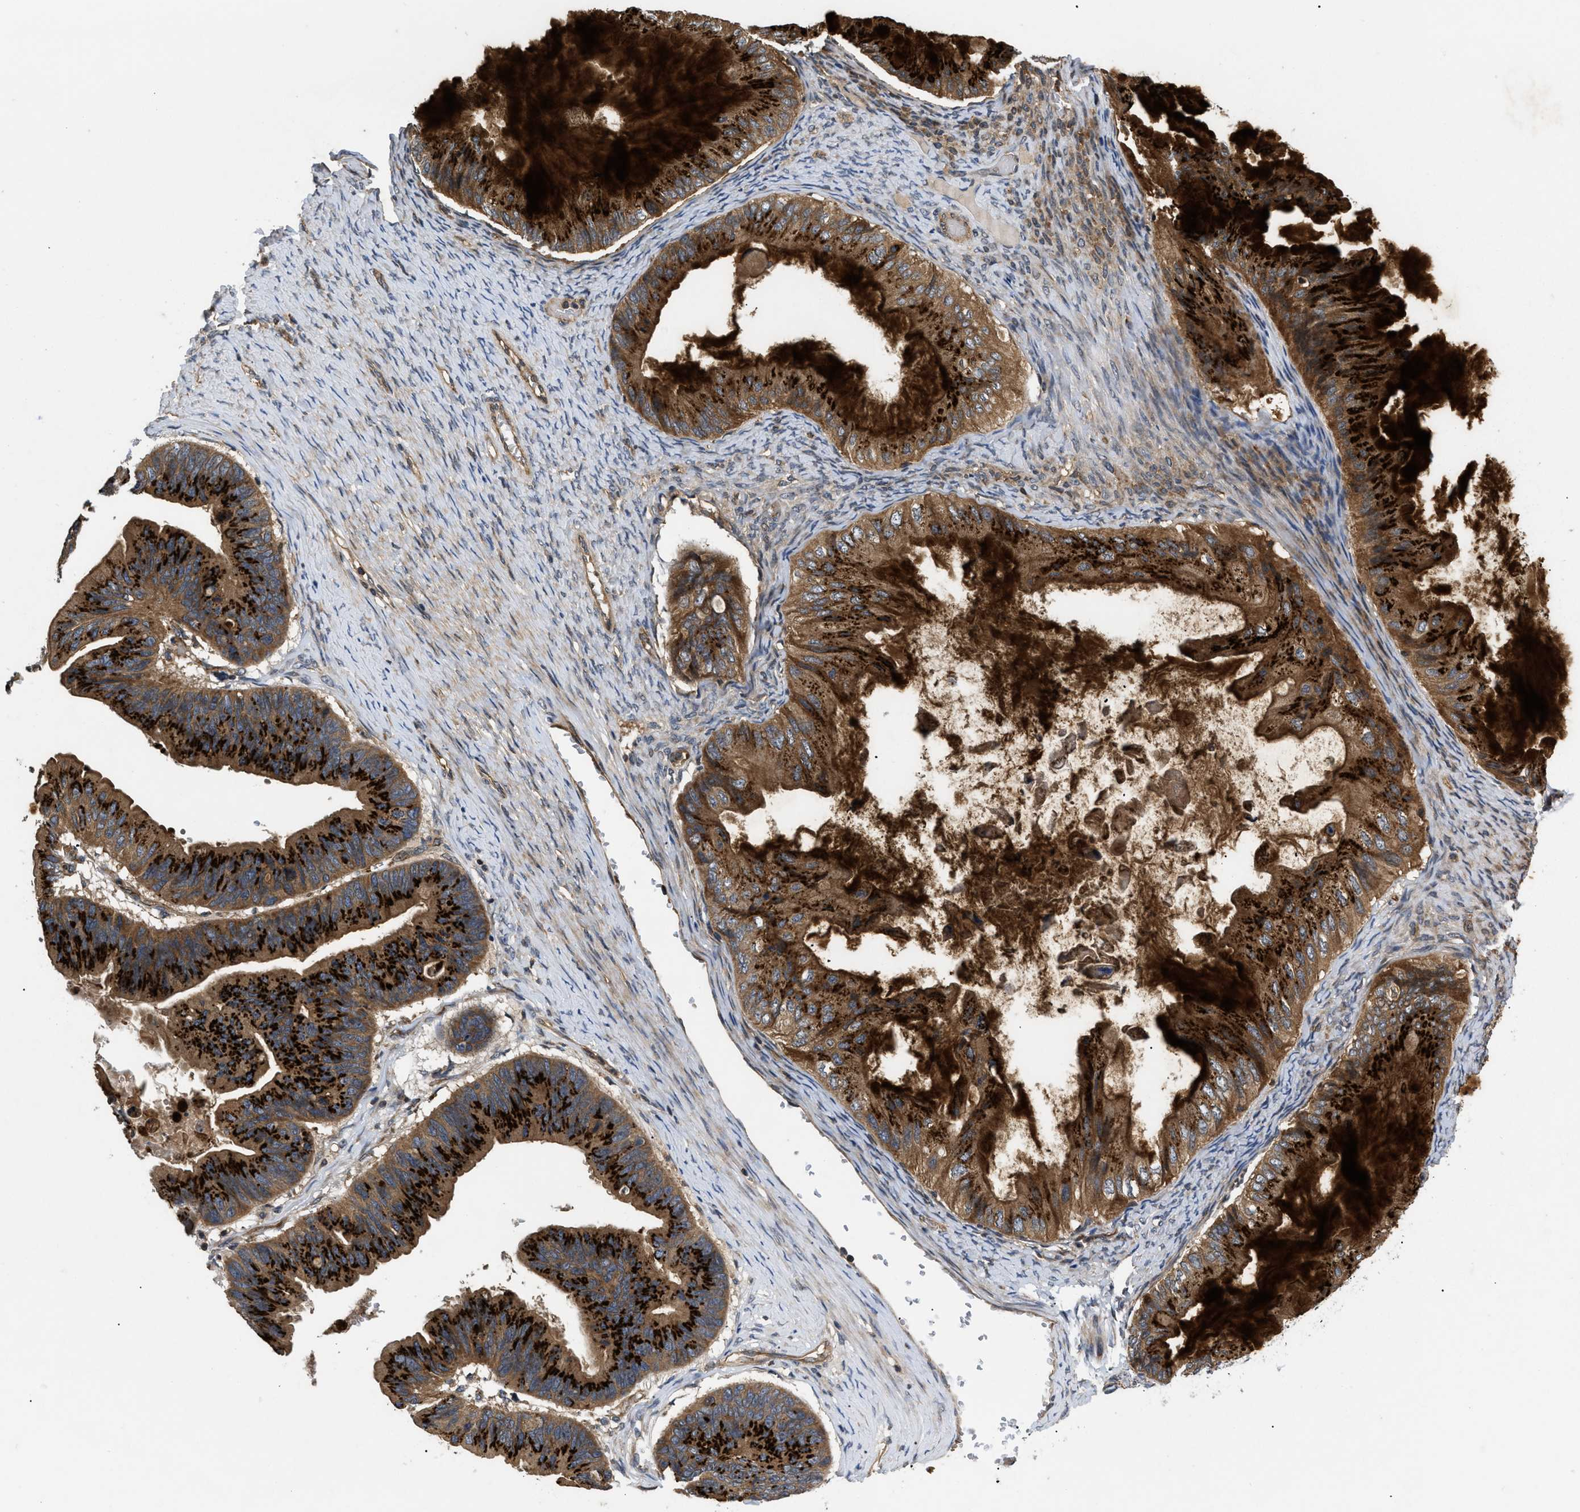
{"staining": {"intensity": "strong", "quantity": ">75%", "location": "cytoplasmic/membranous"}, "tissue": "ovarian cancer", "cell_type": "Tumor cells", "image_type": "cancer", "snomed": [{"axis": "morphology", "description": "Cystadenocarcinoma, mucinous, NOS"}, {"axis": "topography", "description": "Ovary"}], "caption": "Strong cytoplasmic/membranous protein positivity is identified in about >75% of tumor cells in ovarian cancer.", "gene": "HMGCR", "patient": {"sex": "female", "age": 61}}